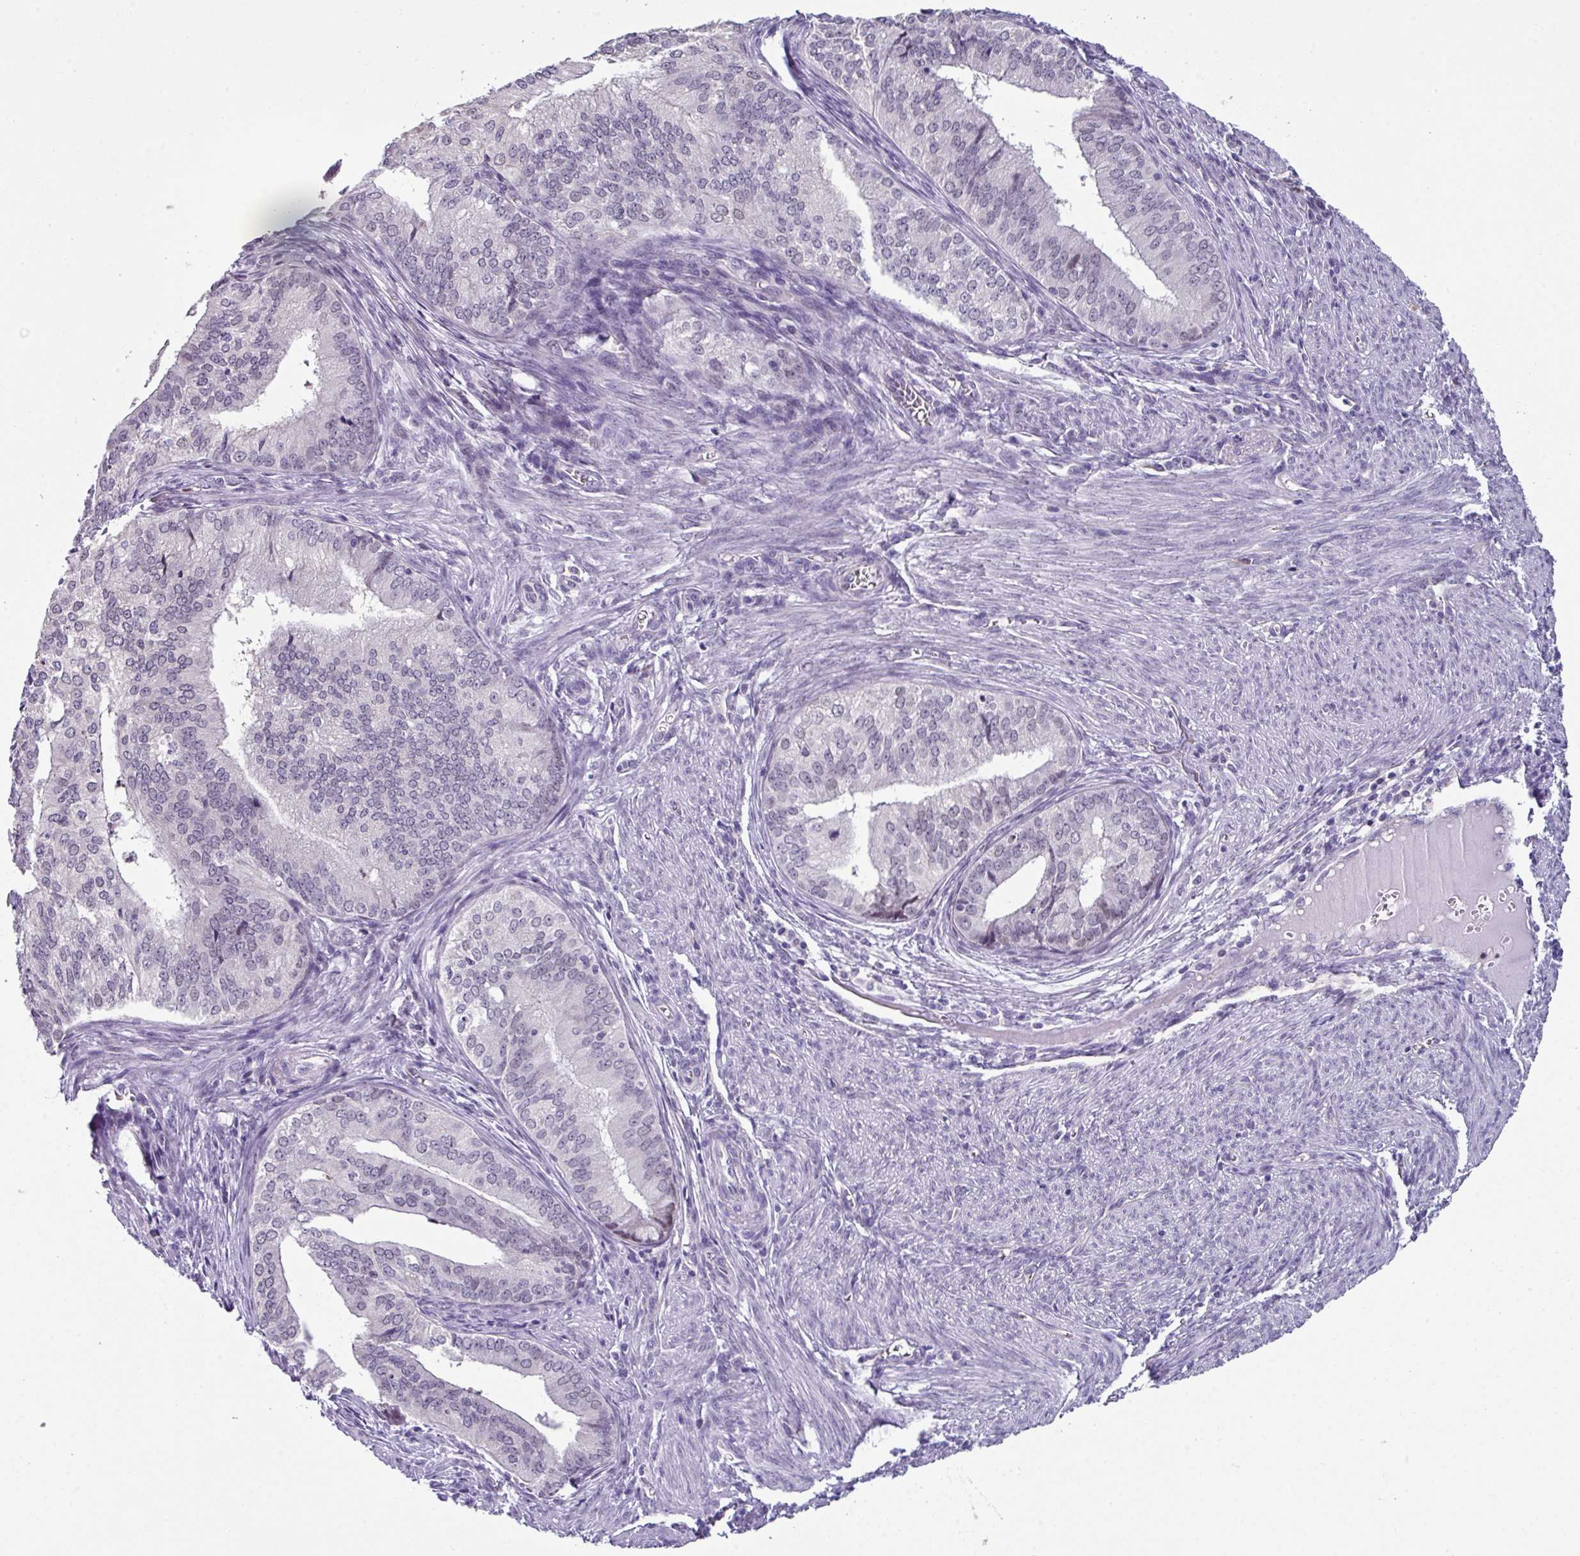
{"staining": {"intensity": "negative", "quantity": "none", "location": "none"}, "tissue": "endometrial cancer", "cell_type": "Tumor cells", "image_type": "cancer", "snomed": [{"axis": "morphology", "description": "Adenocarcinoma, NOS"}, {"axis": "topography", "description": "Endometrium"}], "caption": "This is an IHC histopathology image of human endometrial cancer. There is no staining in tumor cells.", "gene": "ZFP3", "patient": {"sex": "female", "age": 50}}